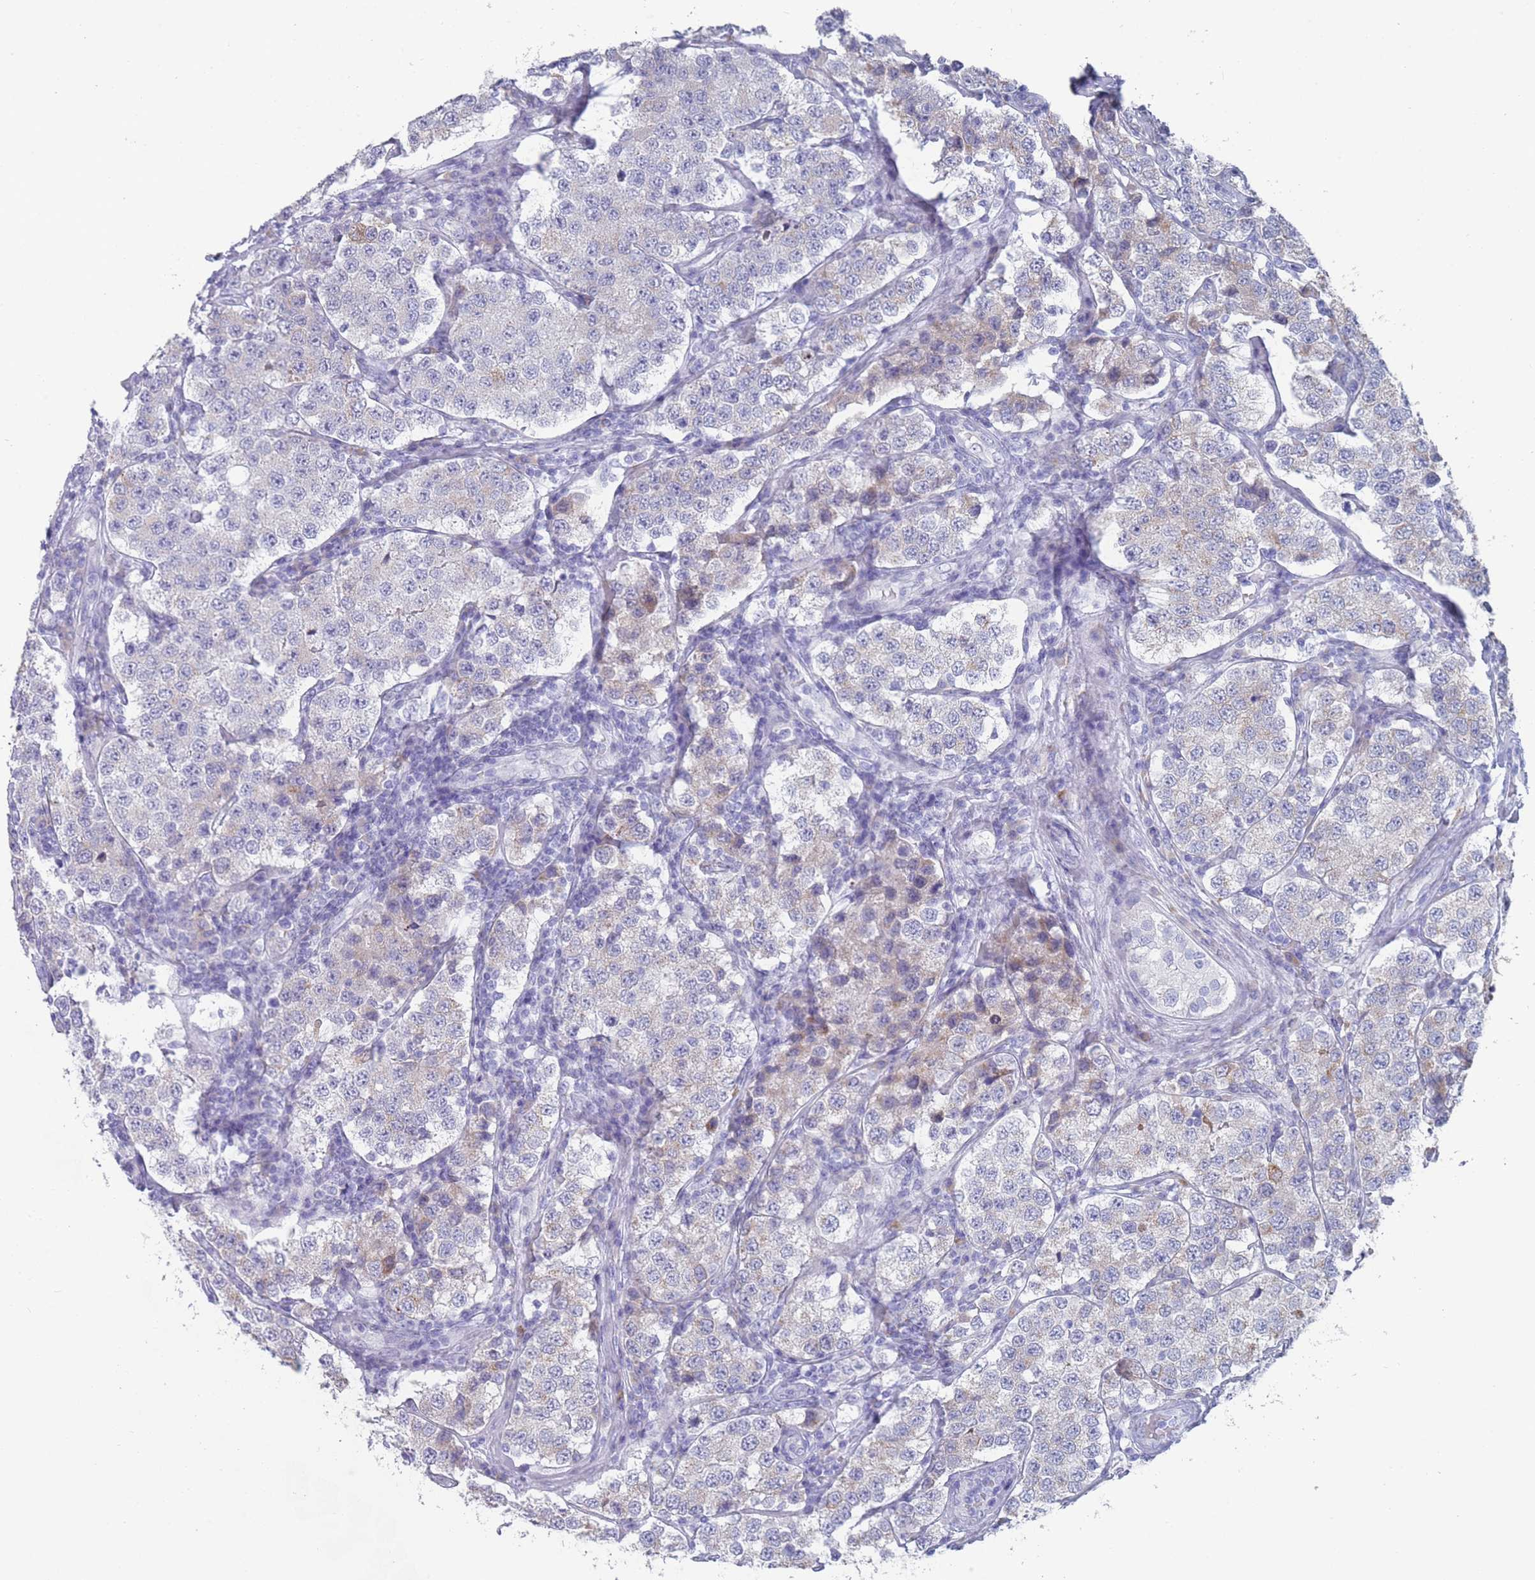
{"staining": {"intensity": "weak", "quantity": "<25%", "location": "cytoplasmic/membranous"}, "tissue": "testis cancer", "cell_type": "Tumor cells", "image_type": "cancer", "snomed": [{"axis": "morphology", "description": "Seminoma, NOS"}, {"axis": "topography", "description": "Testis"}], "caption": "An immunohistochemistry micrograph of seminoma (testis) is shown. There is no staining in tumor cells of seminoma (testis). Brightfield microscopy of immunohistochemistry stained with DAB (brown) and hematoxylin (blue), captured at high magnification.", "gene": "ST8SIA5", "patient": {"sex": "male", "age": 34}}